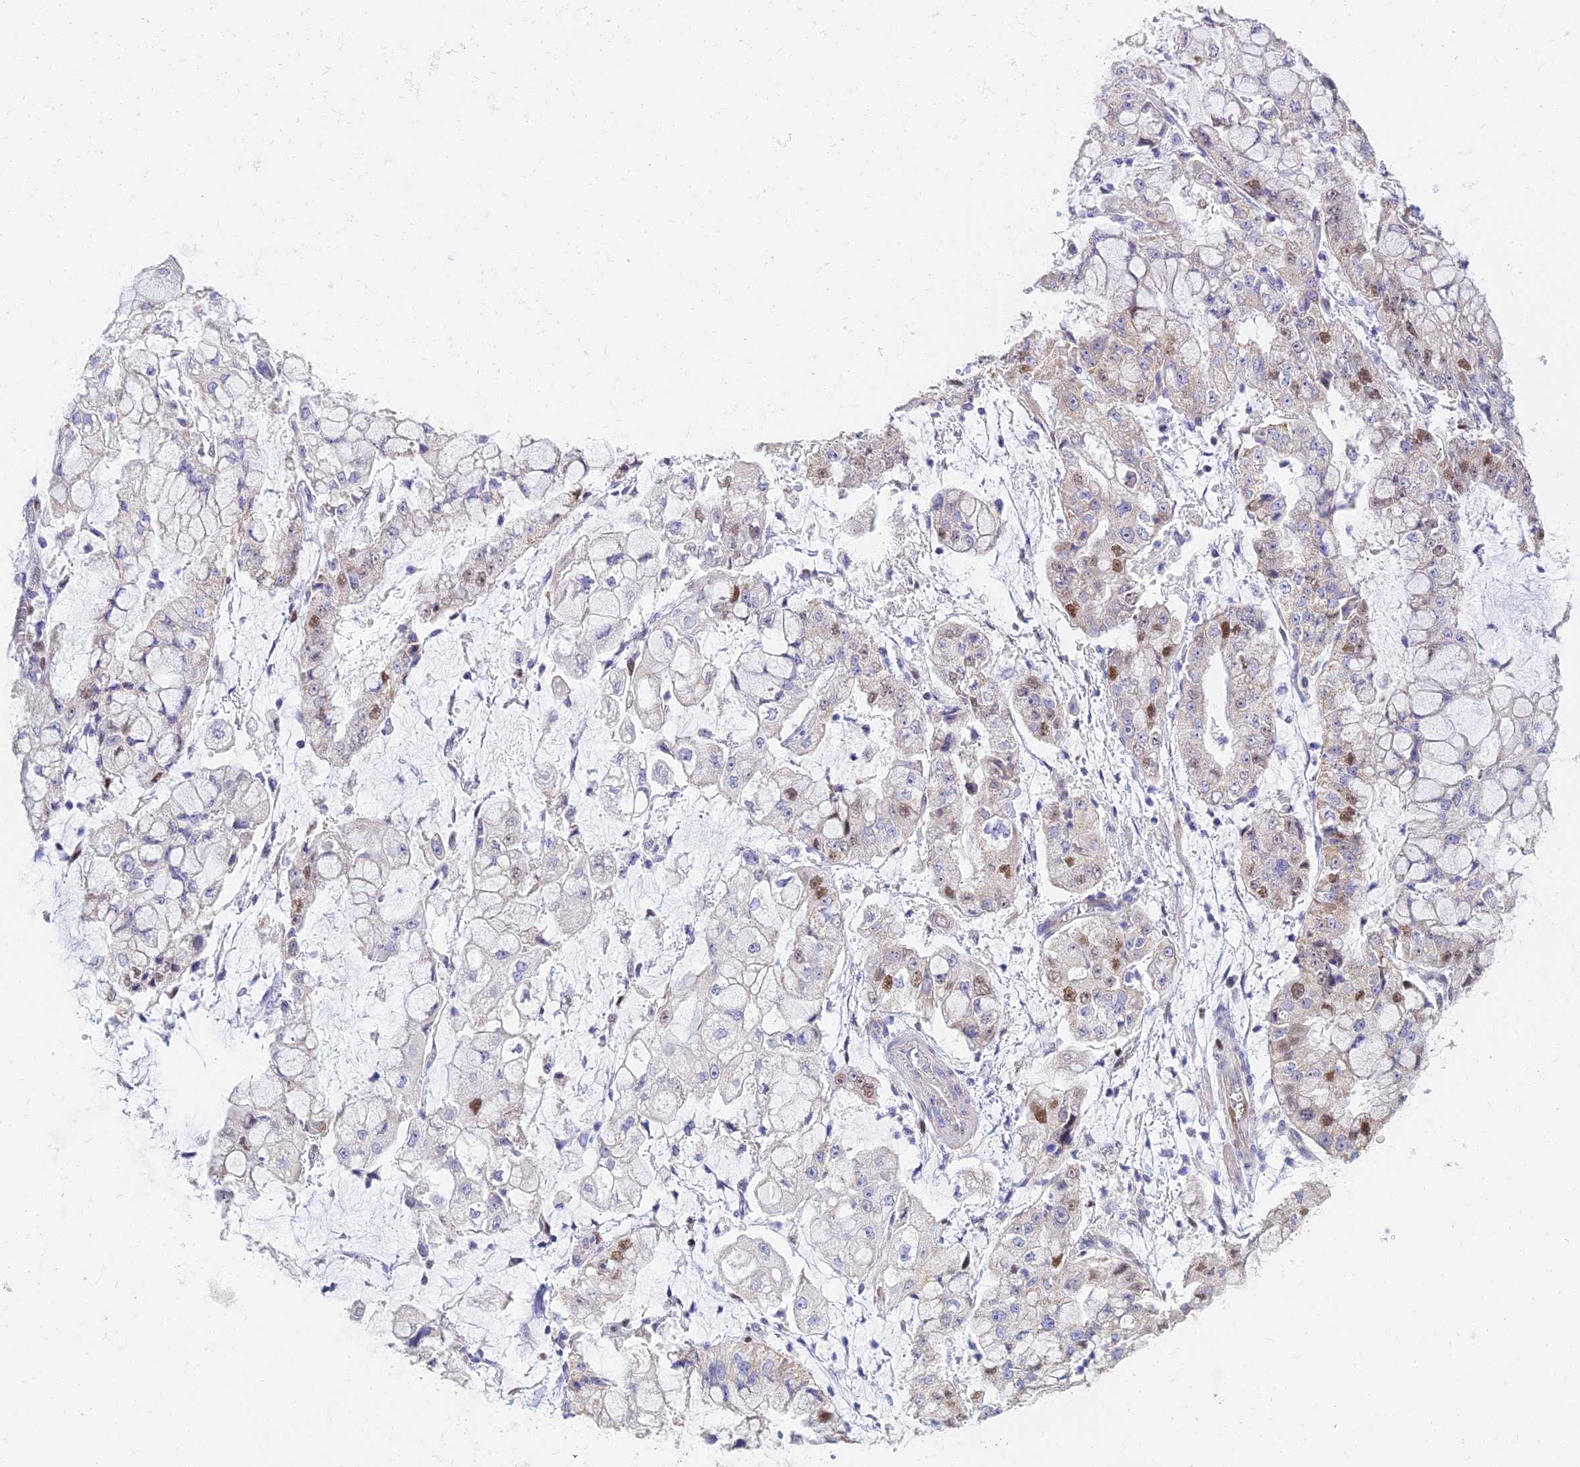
{"staining": {"intensity": "moderate", "quantity": "<25%", "location": "cytoplasmic/membranous,nuclear"}, "tissue": "stomach cancer", "cell_type": "Tumor cells", "image_type": "cancer", "snomed": [{"axis": "morphology", "description": "Adenocarcinoma, NOS"}, {"axis": "topography", "description": "Stomach"}], "caption": "A brown stain shows moderate cytoplasmic/membranous and nuclear staining of a protein in stomach cancer tumor cells.", "gene": "MCM2", "patient": {"sex": "male", "age": 76}}